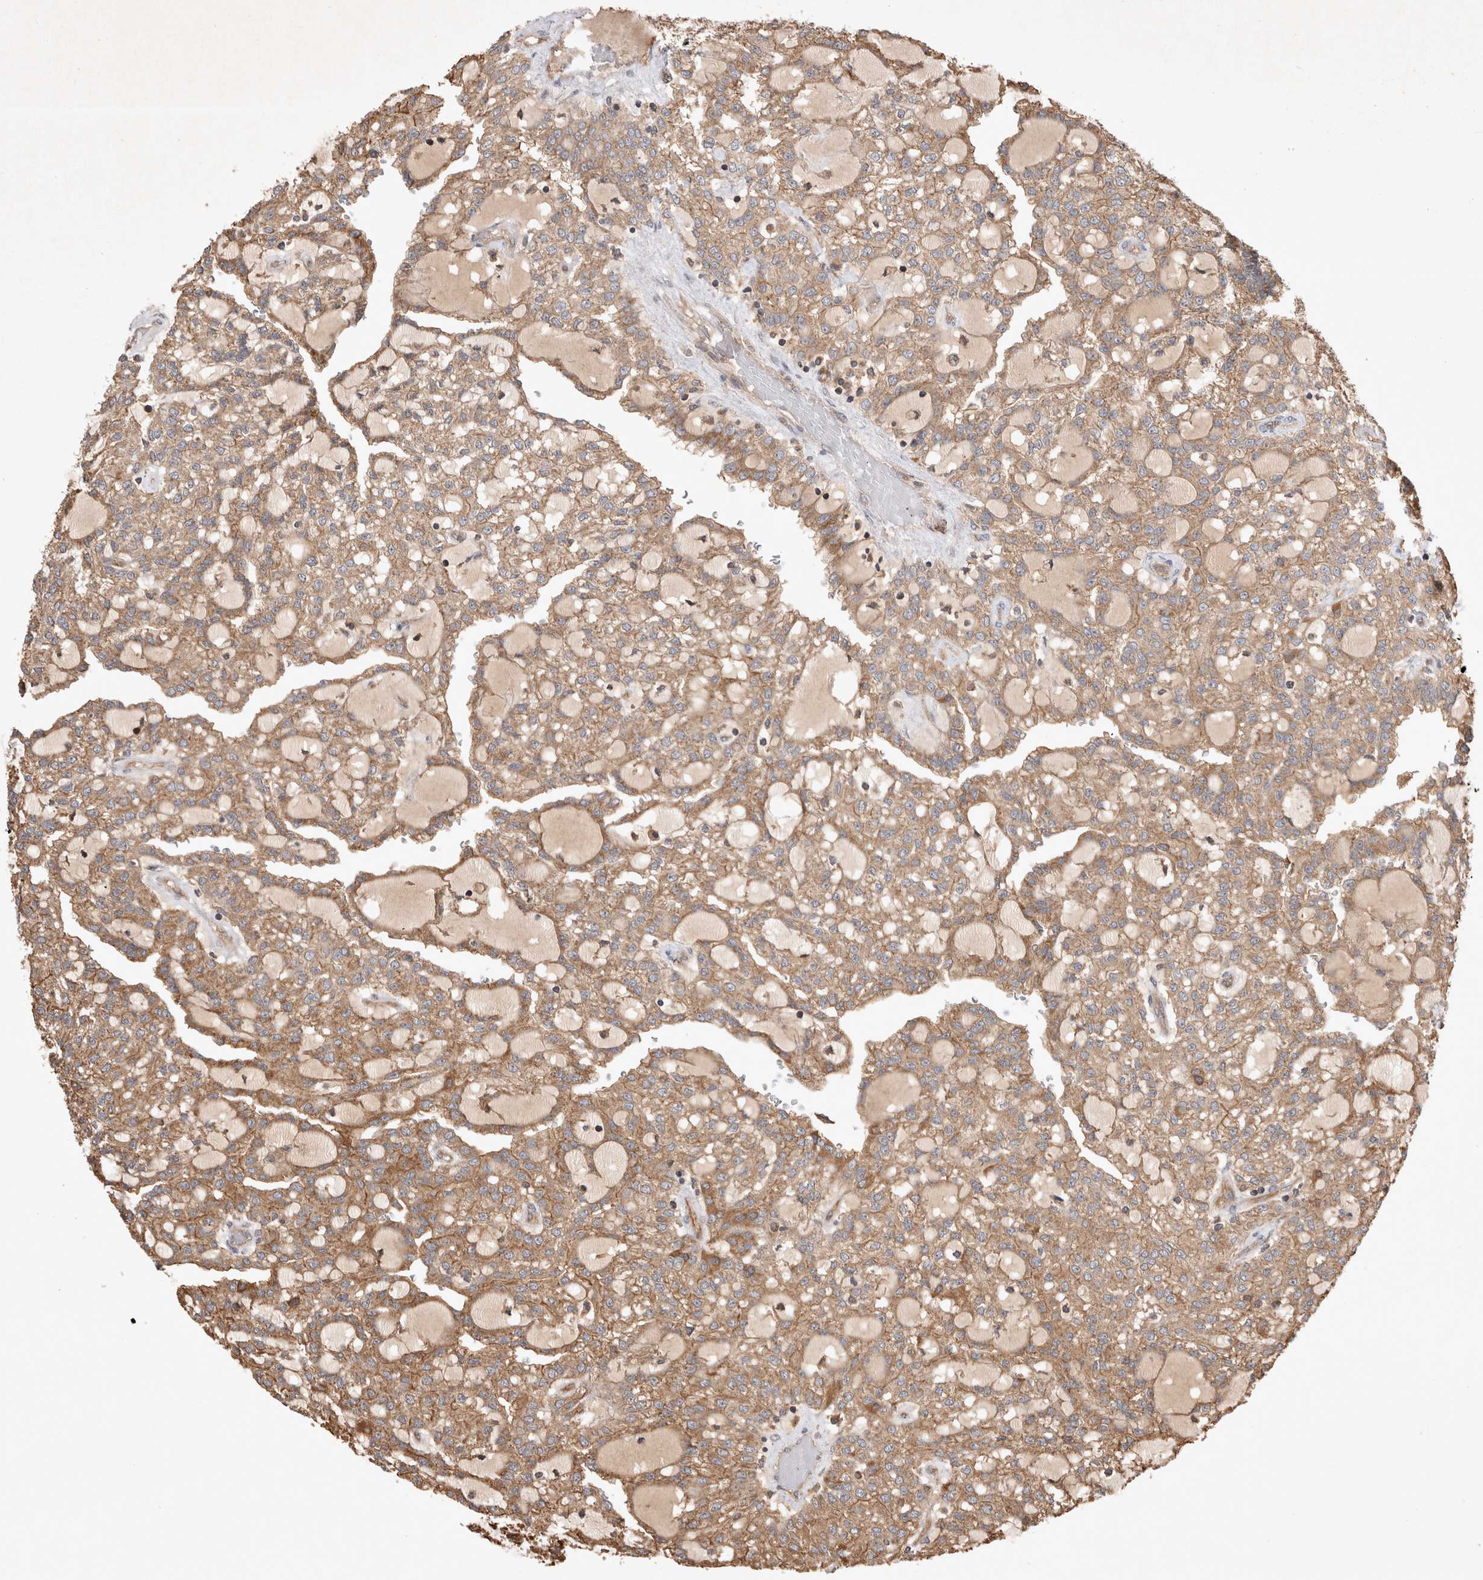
{"staining": {"intensity": "moderate", "quantity": ">75%", "location": "cytoplasmic/membranous"}, "tissue": "renal cancer", "cell_type": "Tumor cells", "image_type": "cancer", "snomed": [{"axis": "morphology", "description": "Adenocarcinoma, NOS"}, {"axis": "topography", "description": "Kidney"}], "caption": "This histopathology image exhibits immunohistochemistry staining of renal cancer, with medium moderate cytoplasmic/membranous expression in approximately >75% of tumor cells.", "gene": "SERAC1", "patient": {"sex": "male", "age": 63}}